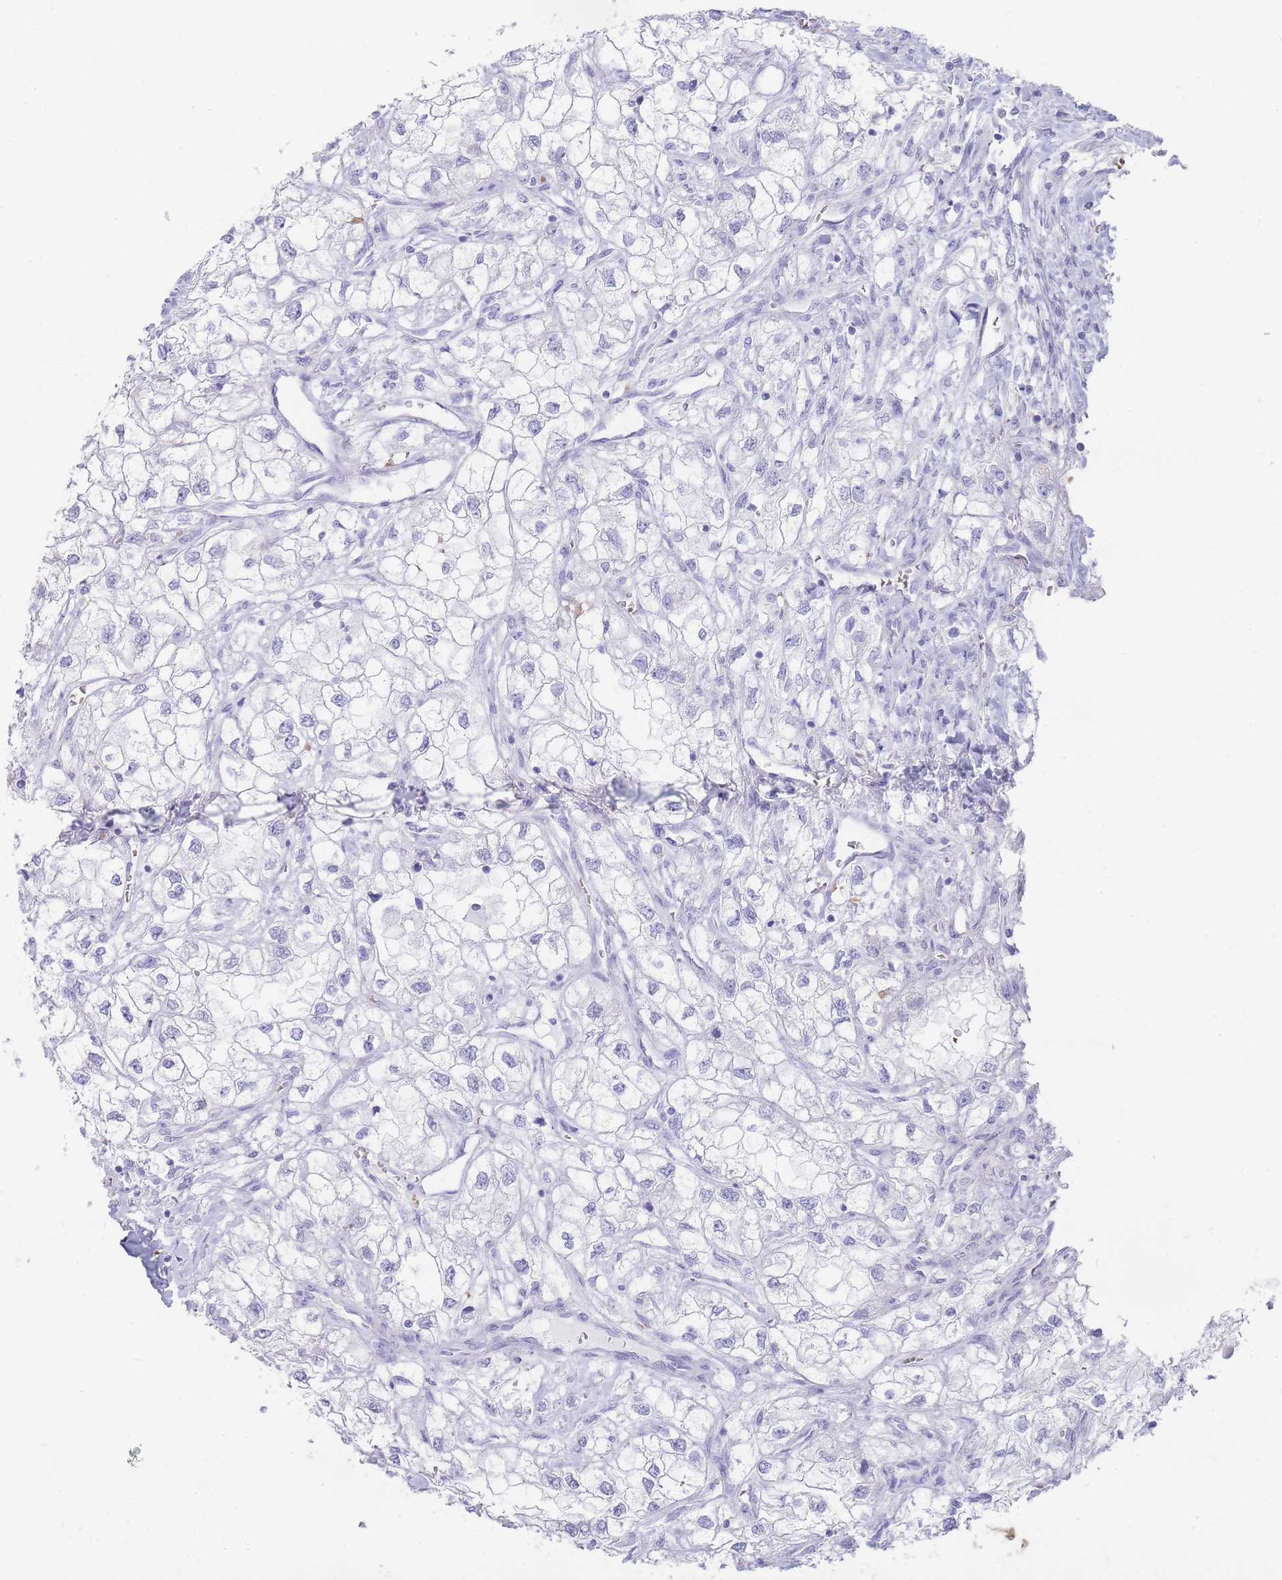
{"staining": {"intensity": "negative", "quantity": "none", "location": "none"}, "tissue": "renal cancer", "cell_type": "Tumor cells", "image_type": "cancer", "snomed": [{"axis": "morphology", "description": "Adenocarcinoma, NOS"}, {"axis": "topography", "description": "Kidney"}], "caption": "IHC image of human renal adenocarcinoma stained for a protein (brown), which displays no positivity in tumor cells.", "gene": "HBG2", "patient": {"sex": "male", "age": 59}}